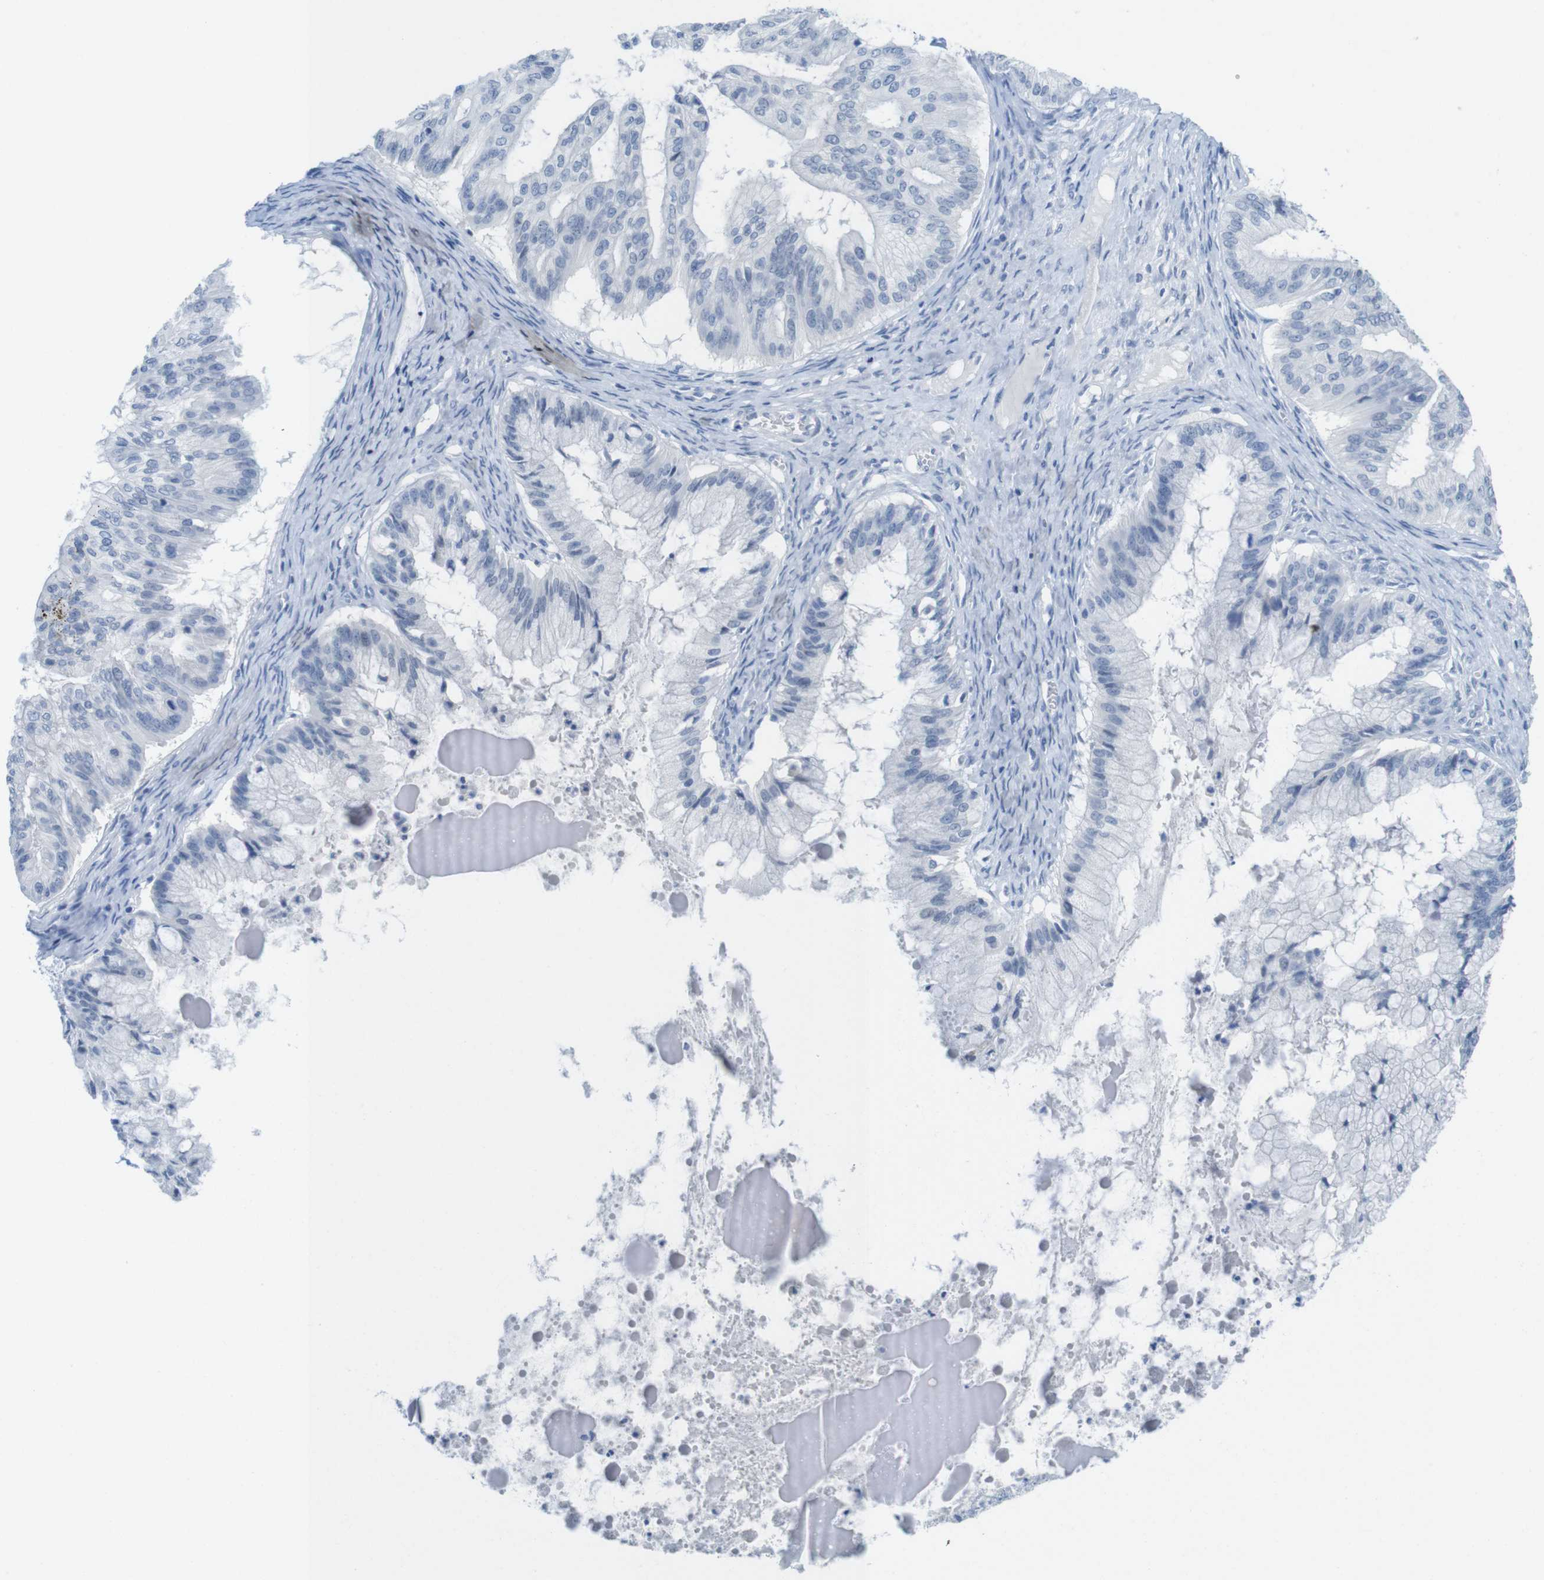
{"staining": {"intensity": "negative", "quantity": "none", "location": "none"}, "tissue": "ovarian cancer", "cell_type": "Tumor cells", "image_type": "cancer", "snomed": [{"axis": "morphology", "description": "Cystadenocarcinoma, mucinous, NOS"}, {"axis": "topography", "description": "Ovary"}], "caption": "DAB immunohistochemical staining of human mucinous cystadenocarcinoma (ovarian) shows no significant positivity in tumor cells. (DAB IHC visualized using brightfield microscopy, high magnification).", "gene": "OPN1SW", "patient": {"sex": "female", "age": 57}}